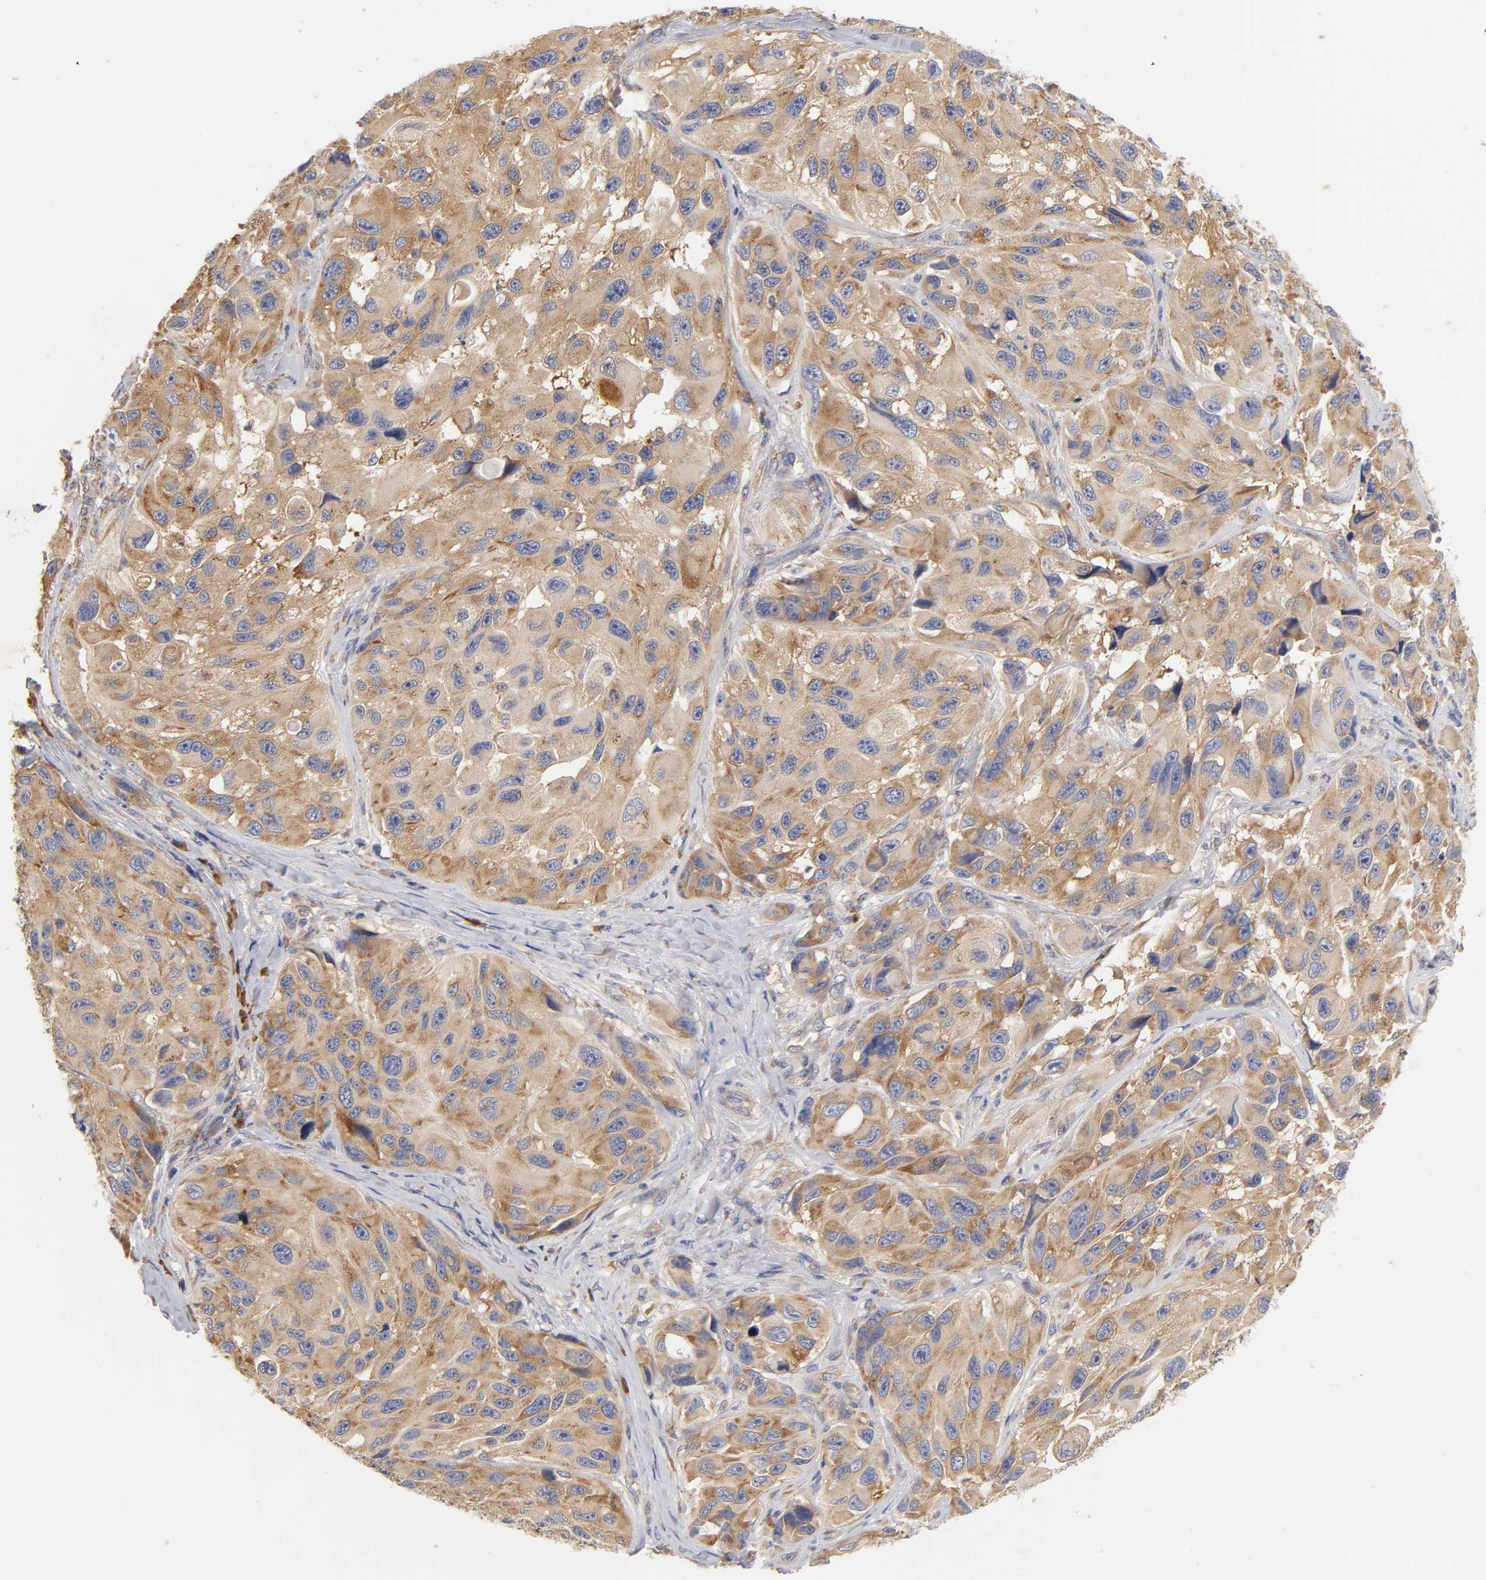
{"staining": {"intensity": "moderate", "quantity": ">75%", "location": "cytoplasmic/membranous"}, "tissue": "melanoma", "cell_type": "Tumor cells", "image_type": "cancer", "snomed": [{"axis": "morphology", "description": "Malignant melanoma, NOS"}, {"axis": "topography", "description": "Skin"}], "caption": "IHC (DAB) staining of malignant melanoma displays moderate cytoplasmic/membranous protein expression in approximately >75% of tumor cells. The staining was performed using DAB to visualize the protein expression in brown, while the nuclei were stained in blue with hematoxylin (Magnification: 20x).", "gene": "RPS29", "patient": {"sex": "female", "age": 73}}